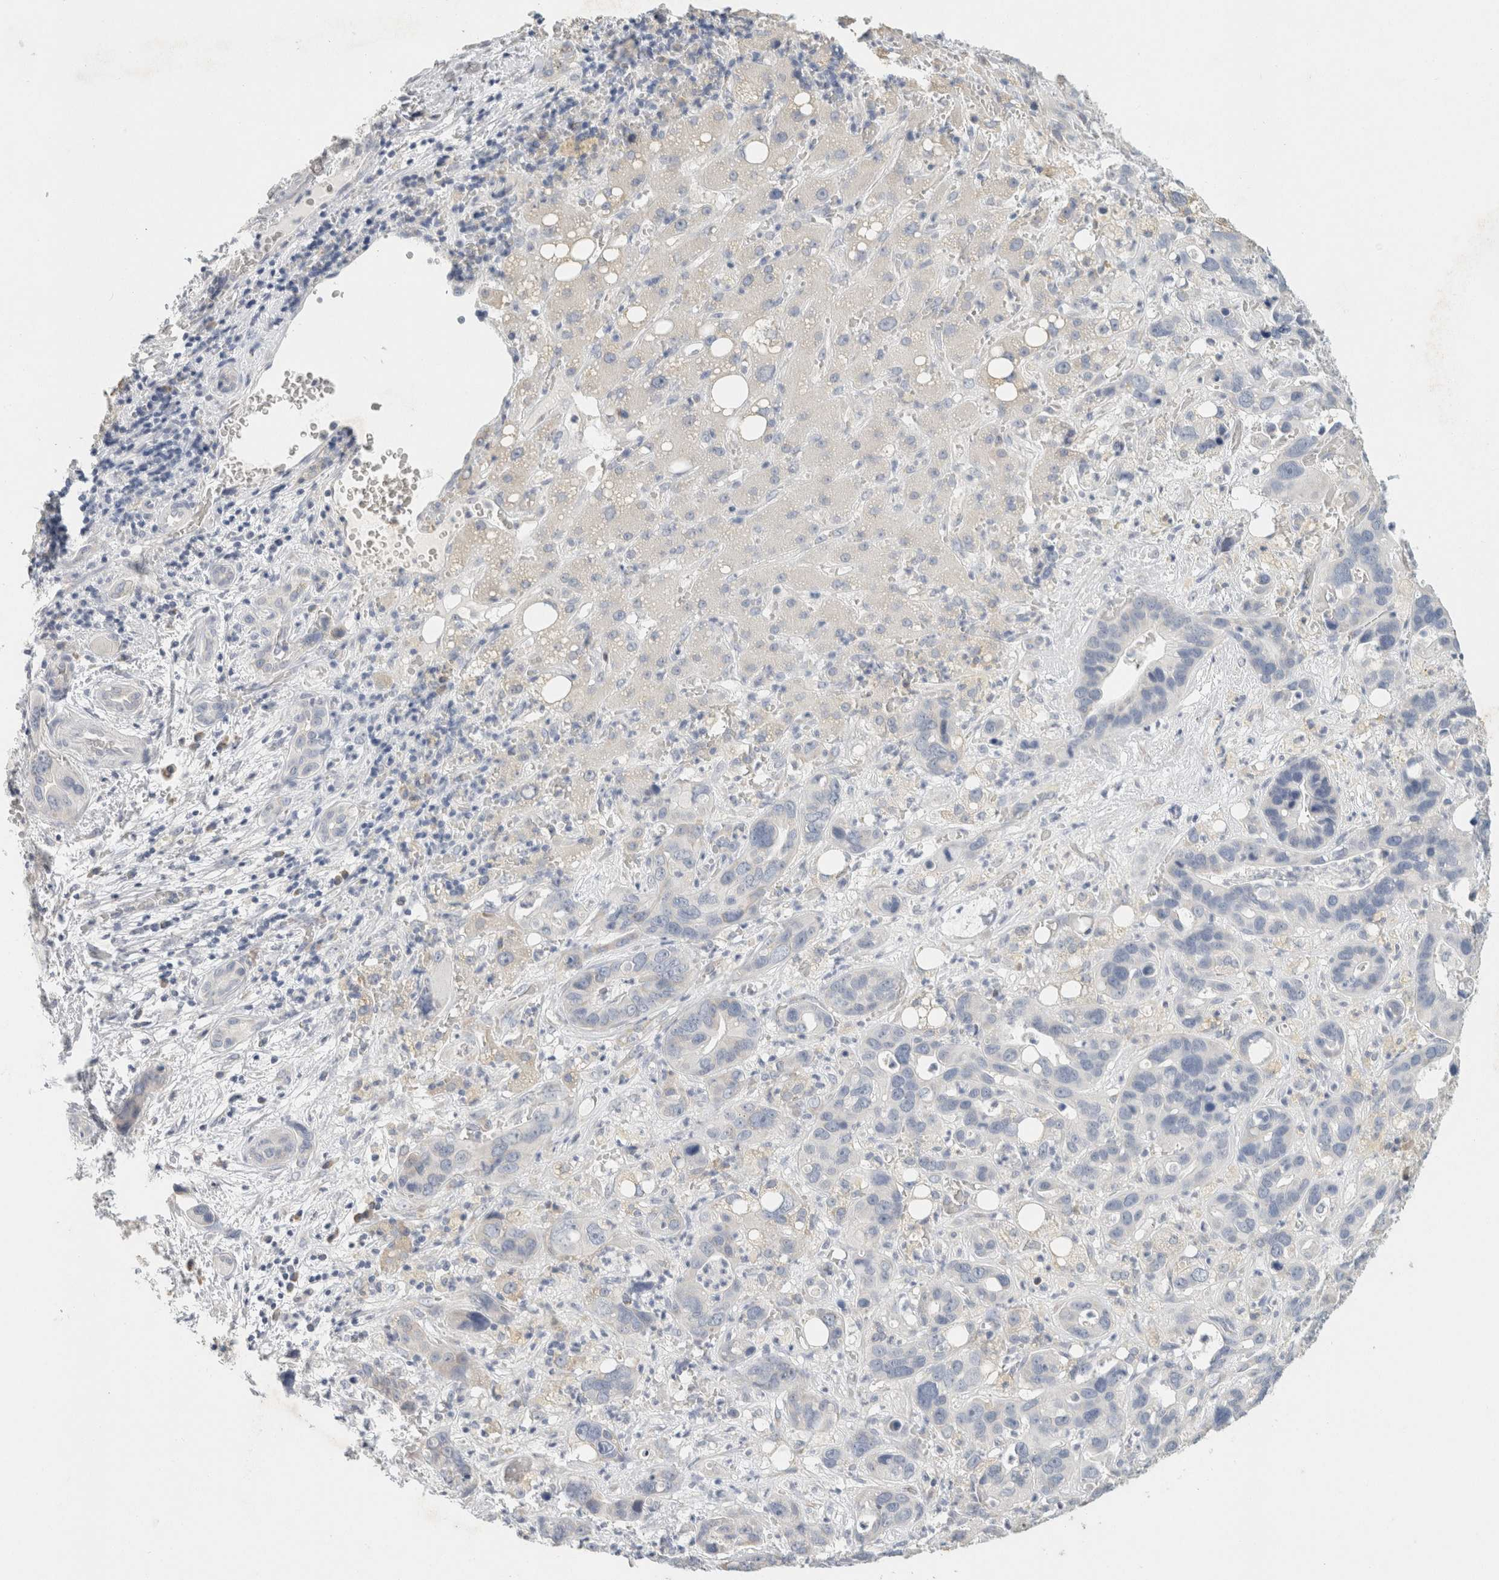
{"staining": {"intensity": "negative", "quantity": "none", "location": "none"}, "tissue": "liver cancer", "cell_type": "Tumor cells", "image_type": "cancer", "snomed": [{"axis": "morphology", "description": "Cholangiocarcinoma"}, {"axis": "topography", "description": "Liver"}], "caption": "Immunohistochemistry histopathology image of neoplastic tissue: cholangiocarcinoma (liver) stained with DAB (3,3'-diaminobenzidine) displays no significant protein staining in tumor cells.", "gene": "NEFM", "patient": {"sex": "female", "age": 65}}